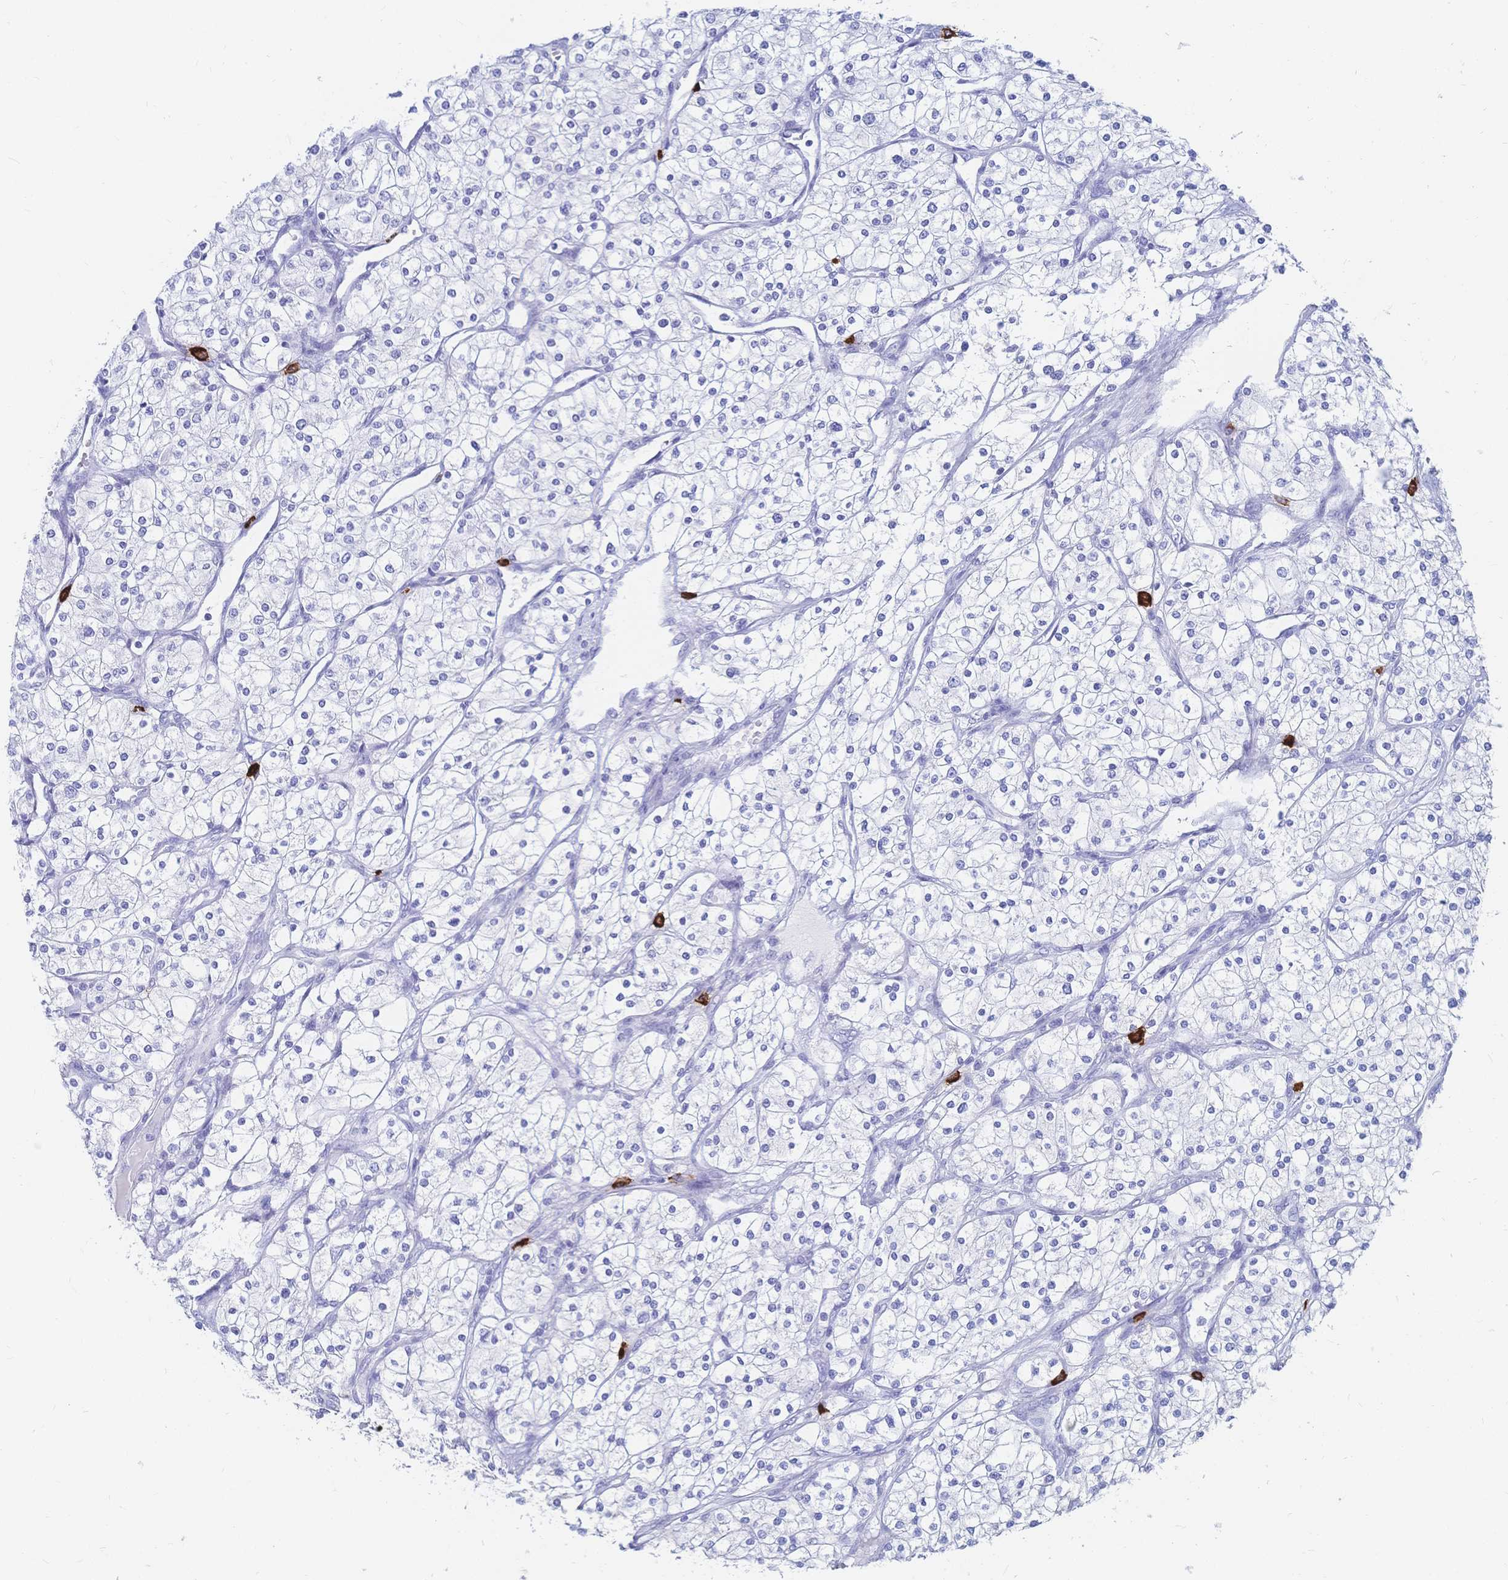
{"staining": {"intensity": "negative", "quantity": "none", "location": "none"}, "tissue": "renal cancer", "cell_type": "Tumor cells", "image_type": "cancer", "snomed": [{"axis": "morphology", "description": "Adenocarcinoma, NOS"}, {"axis": "topography", "description": "Kidney"}], "caption": "This histopathology image is of renal cancer stained with immunohistochemistry (IHC) to label a protein in brown with the nuclei are counter-stained blue. There is no positivity in tumor cells.", "gene": "IL2RB", "patient": {"sex": "male", "age": 80}}